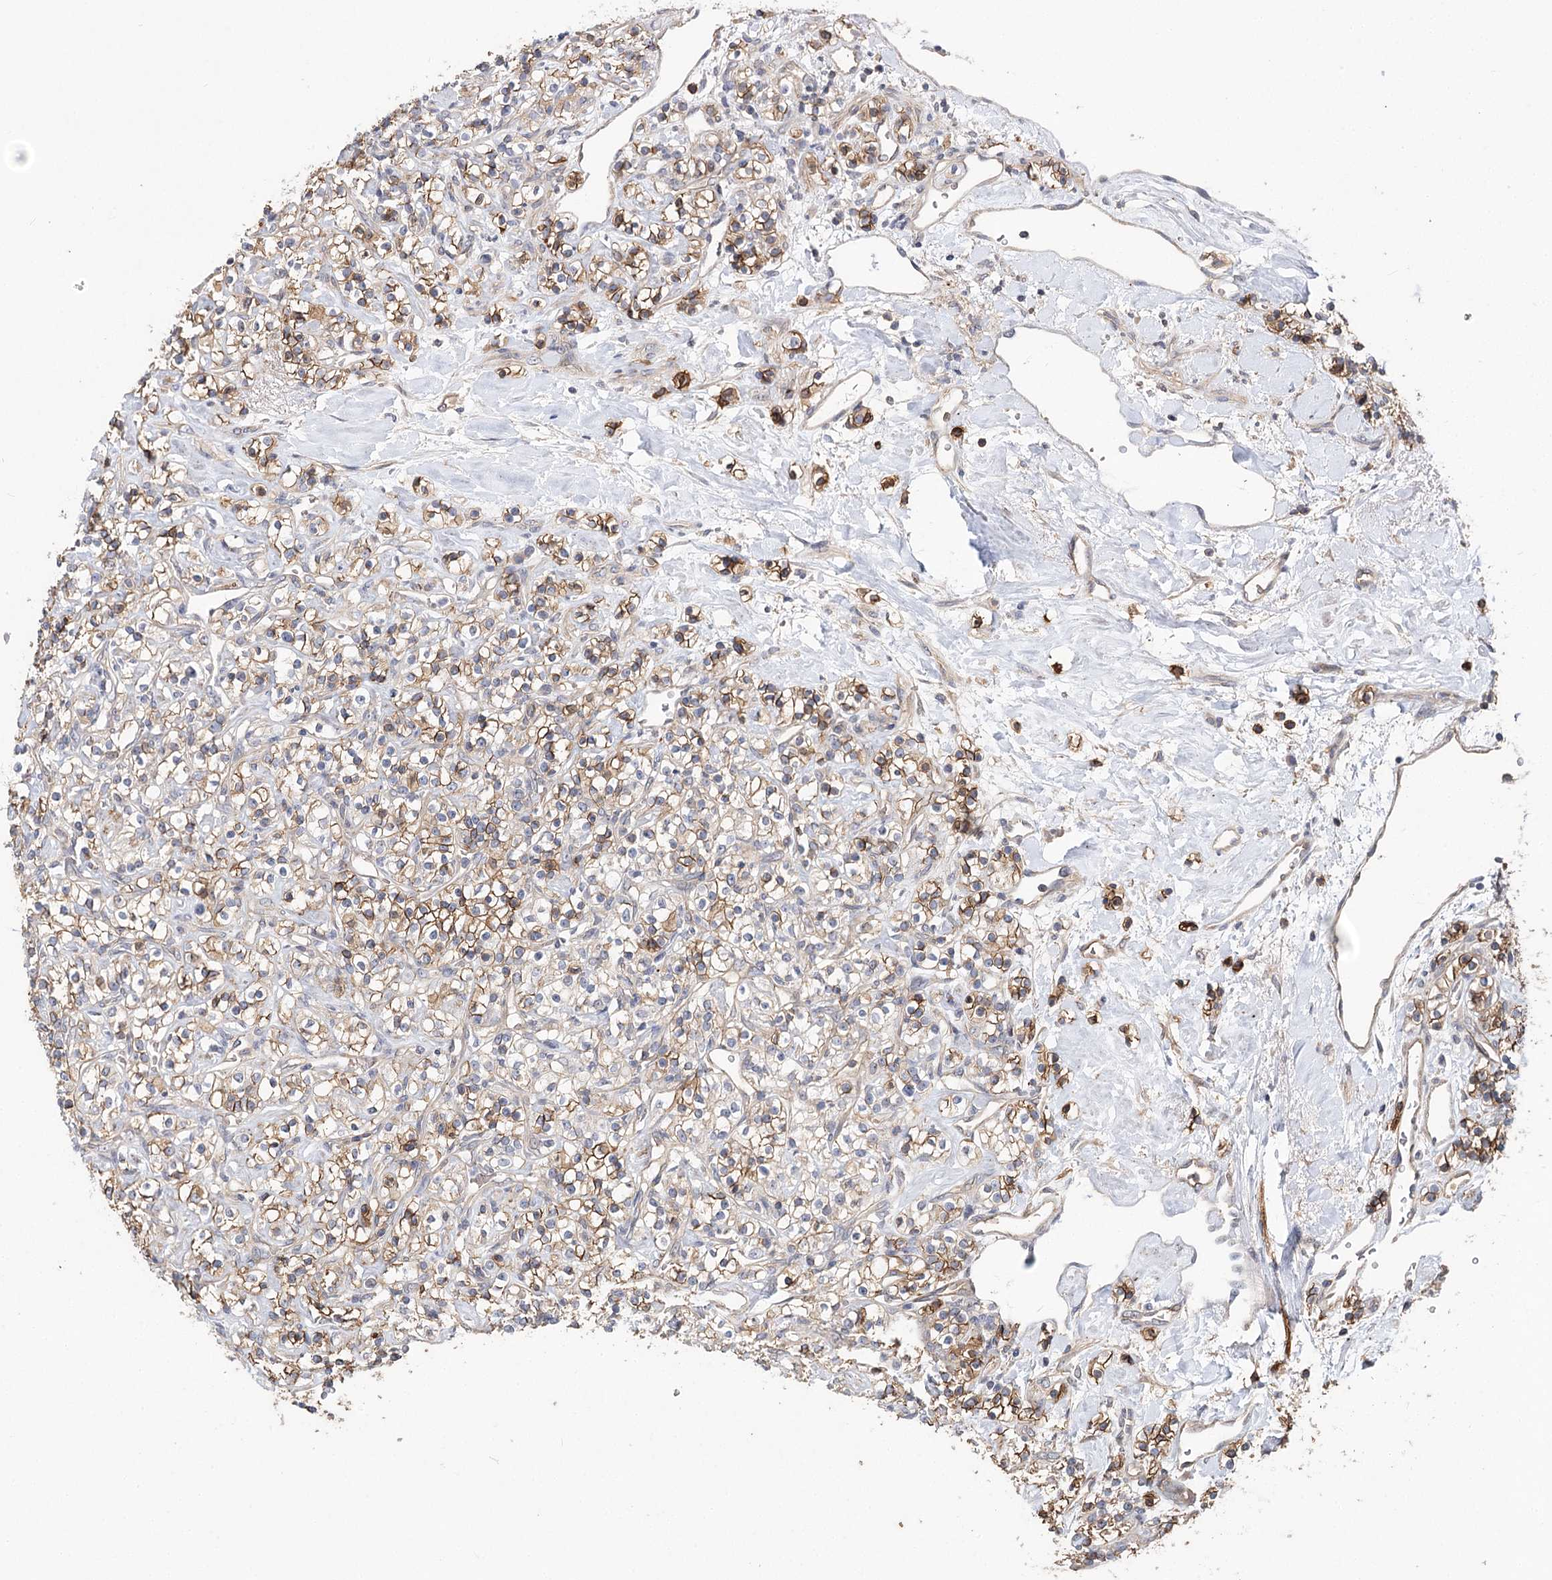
{"staining": {"intensity": "moderate", "quantity": ">75%", "location": "cytoplasmic/membranous"}, "tissue": "renal cancer", "cell_type": "Tumor cells", "image_type": "cancer", "snomed": [{"axis": "morphology", "description": "Adenocarcinoma, NOS"}, {"axis": "topography", "description": "Kidney"}], "caption": "This is an image of immunohistochemistry (IHC) staining of adenocarcinoma (renal), which shows moderate positivity in the cytoplasmic/membranous of tumor cells.", "gene": "TMEM218", "patient": {"sex": "male", "age": 77}}